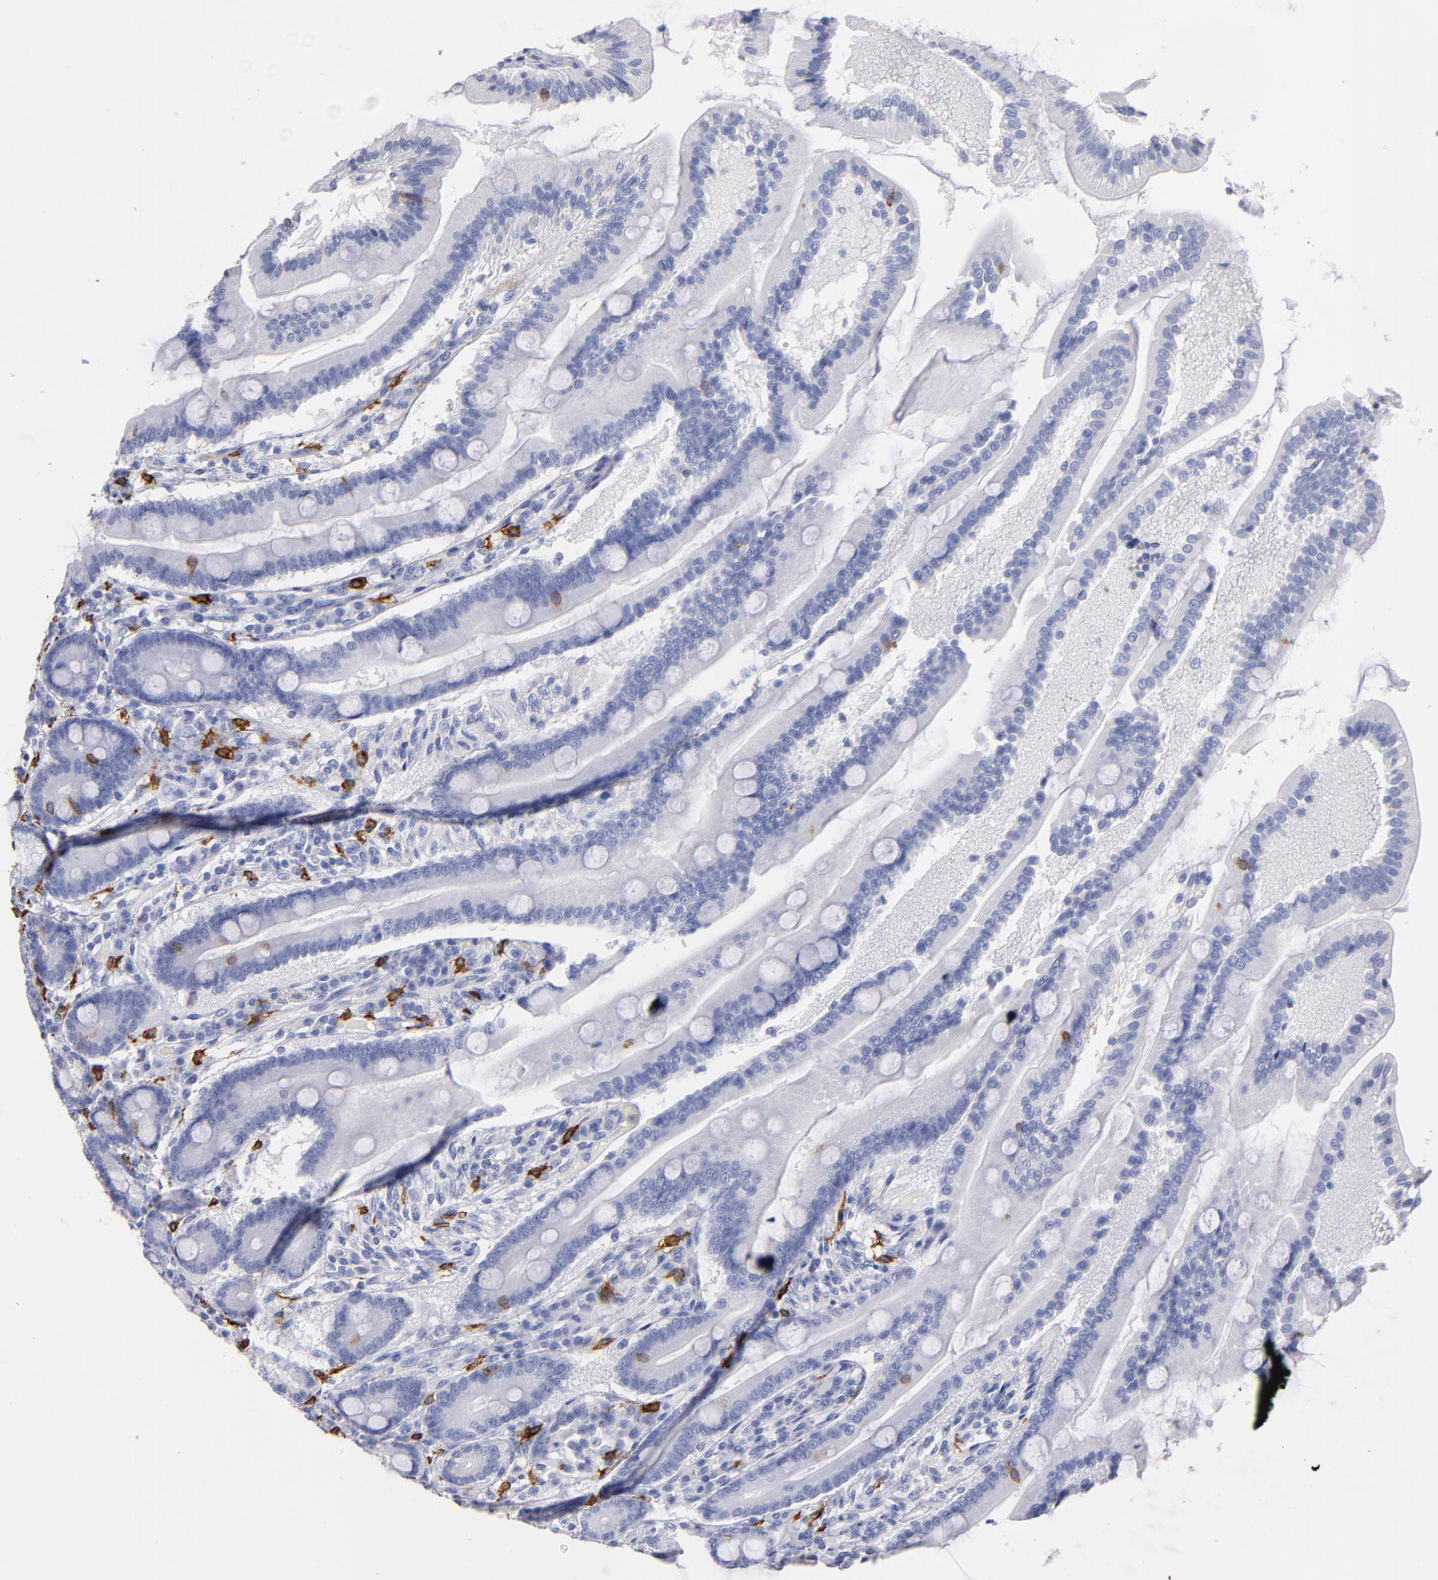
{"staining": {"intensity": "negative", "quantity": "none", "location": "none"}, "tissue": "duodenum", "cell_type": "Glandular cells", "image_type": "normal", "snomed": [{"axis": "morphology", "description": "Normal tissue, NOS"}, {"axis": "topography", "description": "Duodenum"}], "caption": "DAB immunohistochemical staining of normal human duodenum exhibits no significant staining in glandular cells. Brightfield microscopy of immunohistochemistry (IHC) stained with DAB (brown) and hematoxylin (blue), captured at high magnification.", "gene": "KIT", "patient": {"sex": "female", "age": 64}}